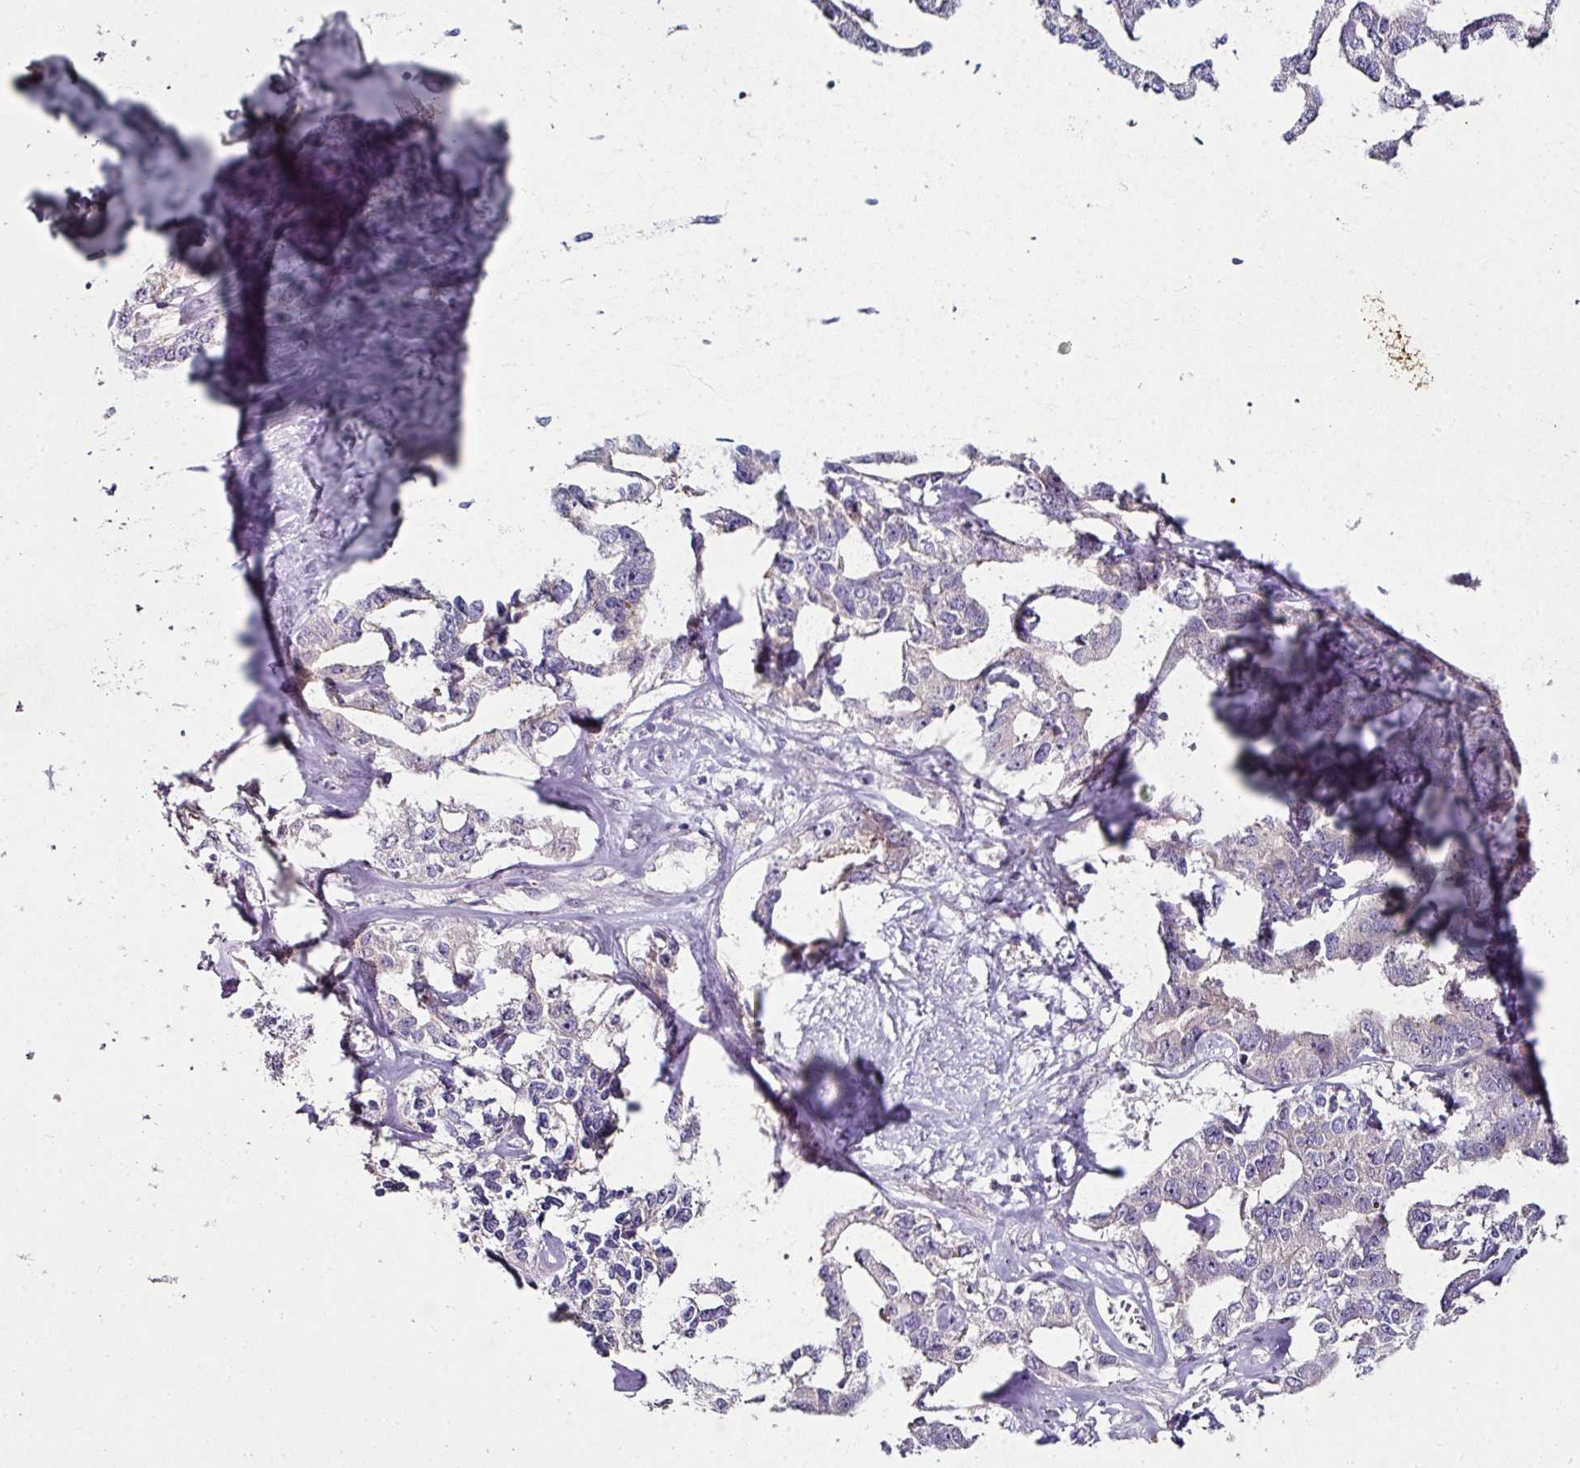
{"staining": {"intensity": "negative", "quantity": "none", "location": "none"}, "tissue": "liver cancer", "cell_type": "Tumor cells", "image_type": "cancer", "snomed": [{"axis": "morphology", "description": "Cholangiocarcinoma"}, {"axis": "topography", "description": "Liver"}], "caption": "Micrograph shows no protein expression in tumor cells of liver cancer tissue.", "gene": "SKIC2", "patient": {"sex": "male", "age": 59}}